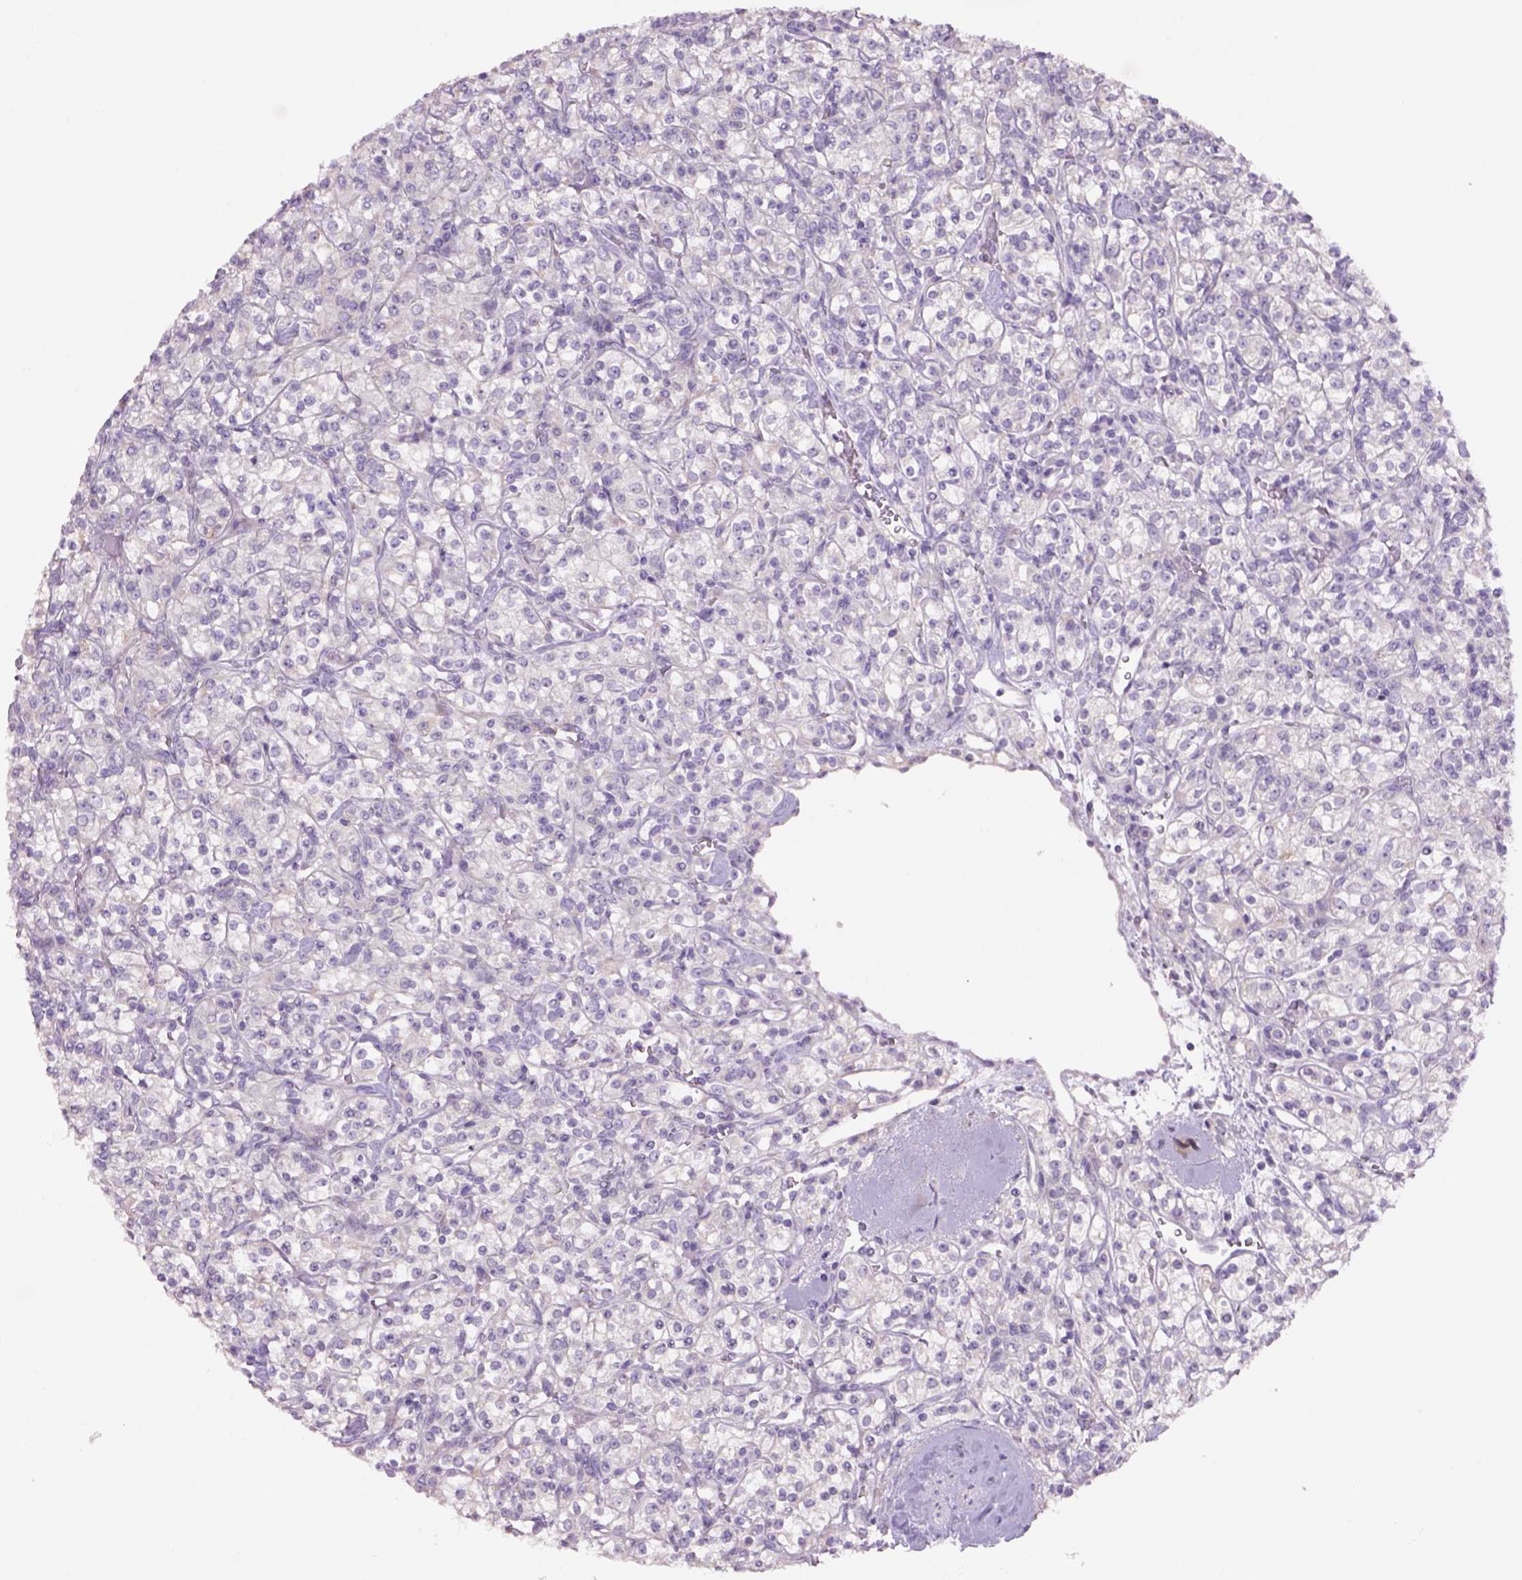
{"staining": {"intensity": "negative", "quantity": "none", "location": "none"}, "tissue": "renal cancer", "cell_type": "Tumor cells", "image_type": "cancer", "snomed": [{"axis": "morphology", "description": "Adenocarcinoma, NOS"}, {"axis": "topography", "description": "Kidney"}], "caption": "Tumor cells show no significant protein staining in renal cancer (adenocarcinoma). (Stains: DAB immunohistochemistry (IHC) with hematoxylin counter stain, Microscopy: brightfield microscopy at high magnification).", "gene": "ADGRV1", "patient": {"sex": "male", "age": 77}}